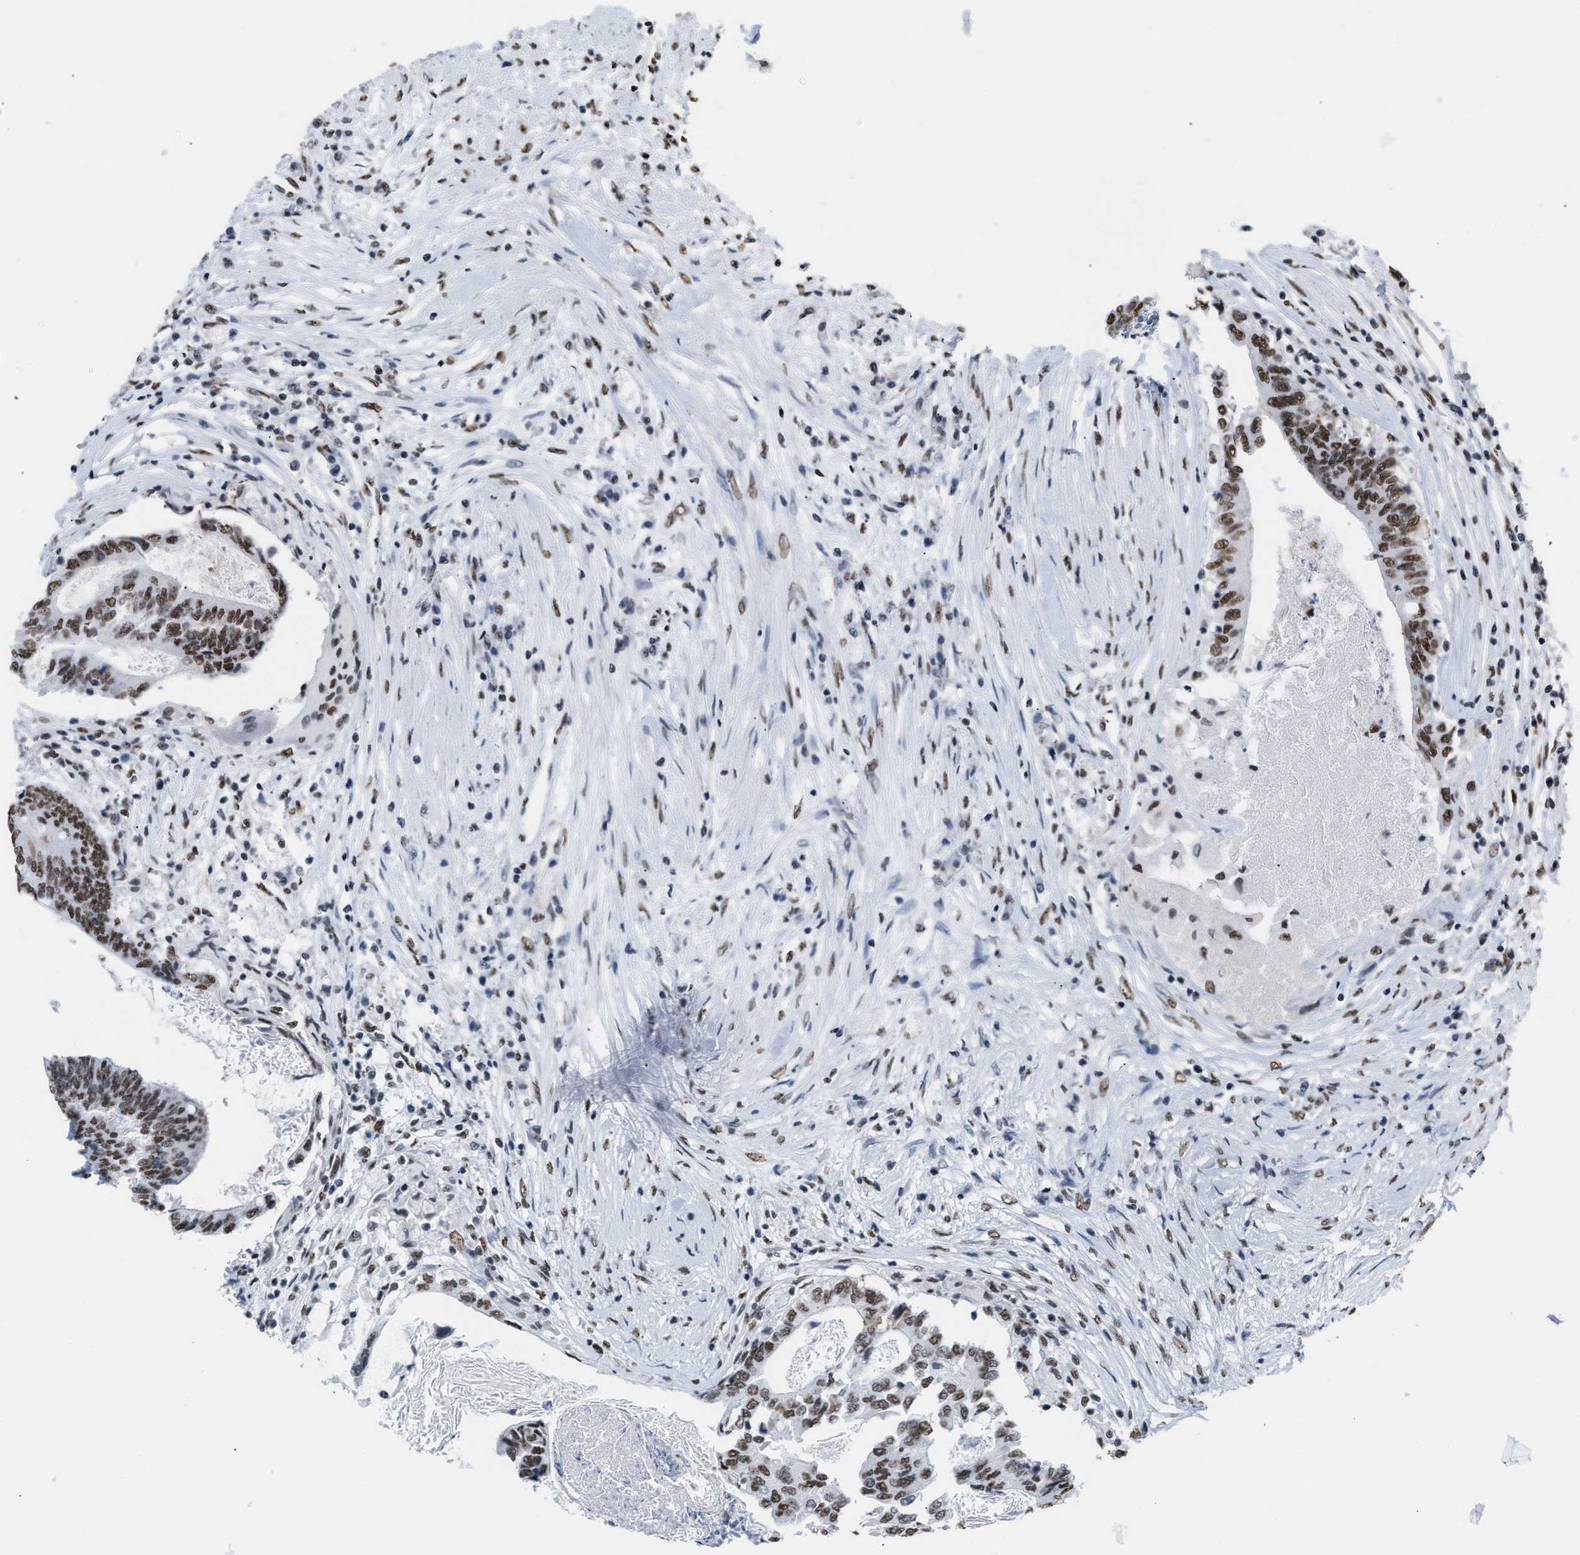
{"staining": {"intensity": "moderate", "quantity": ">75%", "location": "nuclear"}, "tissue": "colorectal cancer", "cell_type": "Tumor cells", "image_type": "cancer", "snomed": [{"axis": "morphology", "description": "Adenocarcinoma, NOS"}, {"axis": "topography", "description": "Rectum"}], "caption": "This micrograph demonstrates immunohistochemistry staining of human colorectal cancer (adenocarcinoma), with medium moderate nuclear expression in about >75% of tumor cells.", "gene": "CCAR2", "patient": {"sex": "male", "age": 63}}